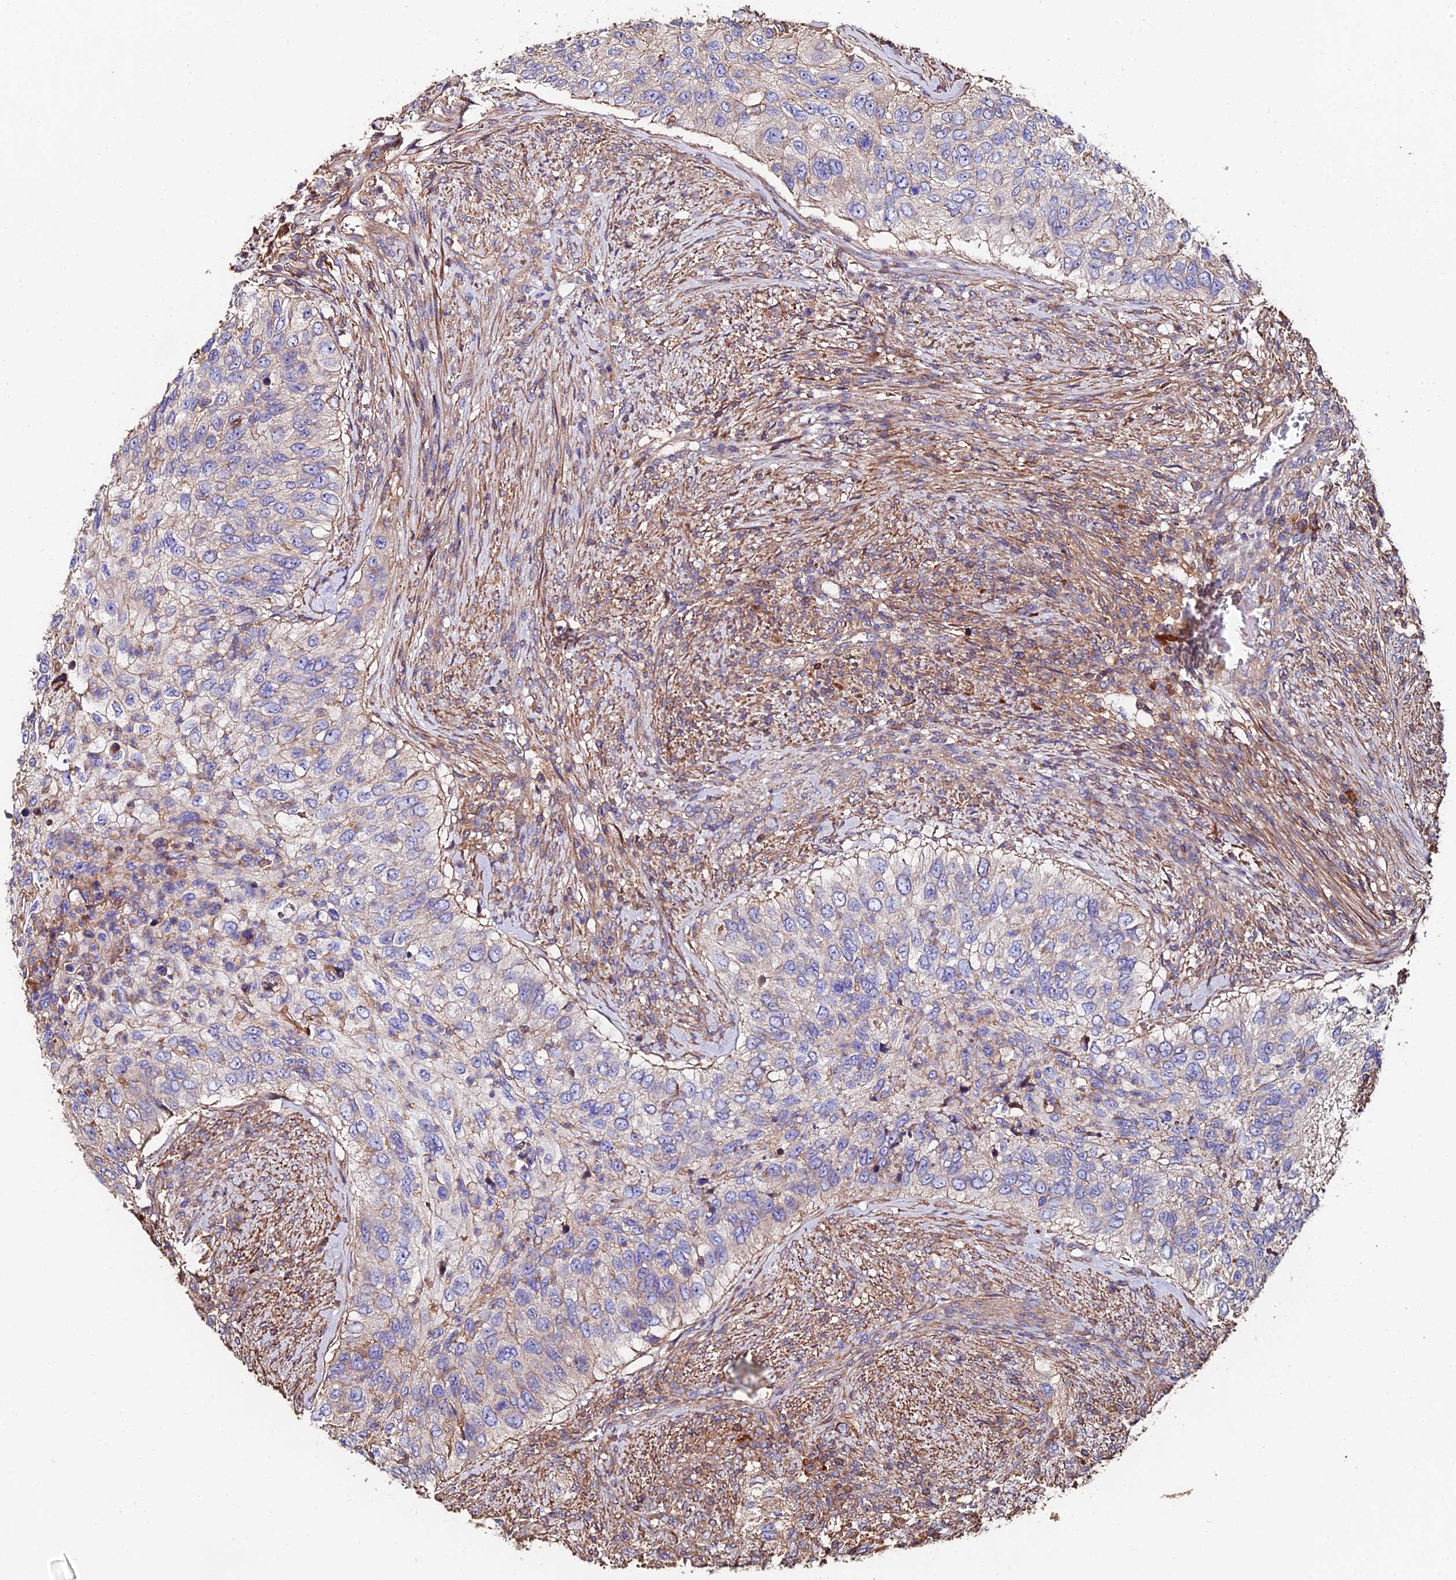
{"staining": {"intensity": "weak", "quantity": "<25%", "location": "cytoplasmic/membranous"}, "tissue": "urothelial cancer", "cell_type": "Tumor cells", "image_type": "cancer", "snomed": [{"axis": "morphology", "description": "Urothelial carcinoma, High grade"}, {"axis": "topography", "description": "Urinary bladder"}], "caption": "Human urothelial carcinoma (high-grade) stained for a protein using IHC shows no positivity in tumor cells.", "gene": "EXT1", "patient": {"sex": "female", "age": 60}}